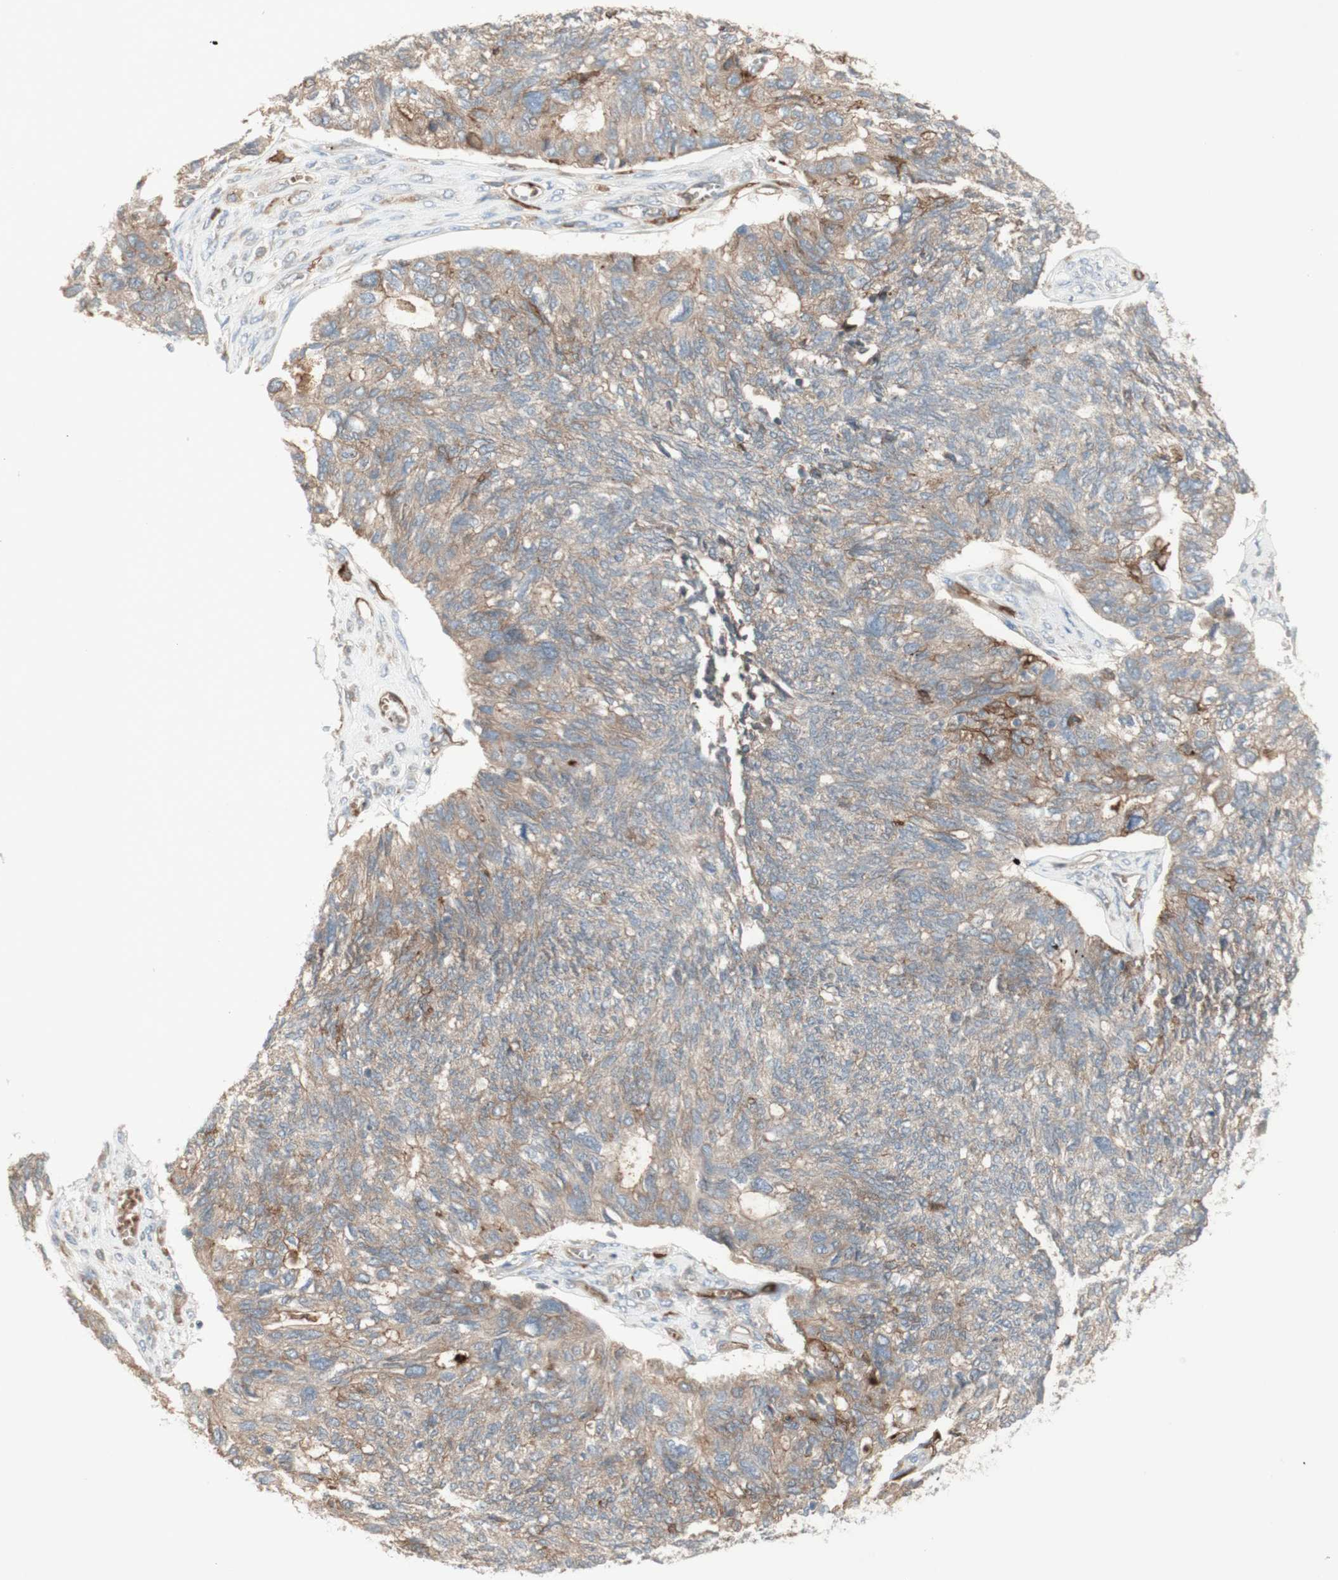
{"staining": {"intensity": "weak", "quantity": ">75%", "location": "cytoplasmic/membranous"}, "tissue": "ovarian cancer", "cell_type": "Tumor cells", "image_type": "cancer", "snomed": [{"axis": "morphology", "description": "Cystadenocarcinoma, serous, NOS"}, {"axis": "topography", "description": "Ovary"}], "caption": "Weak cytoplasmic/membranous expression for a protein is identified in approximately >75% of tumor cells of ovarian cancer (serous cystadenocarcinoma) using immunohistochemistry (IHC).", "gene": "PTGER4", "patient": {"sex": "female", "age": 79}}